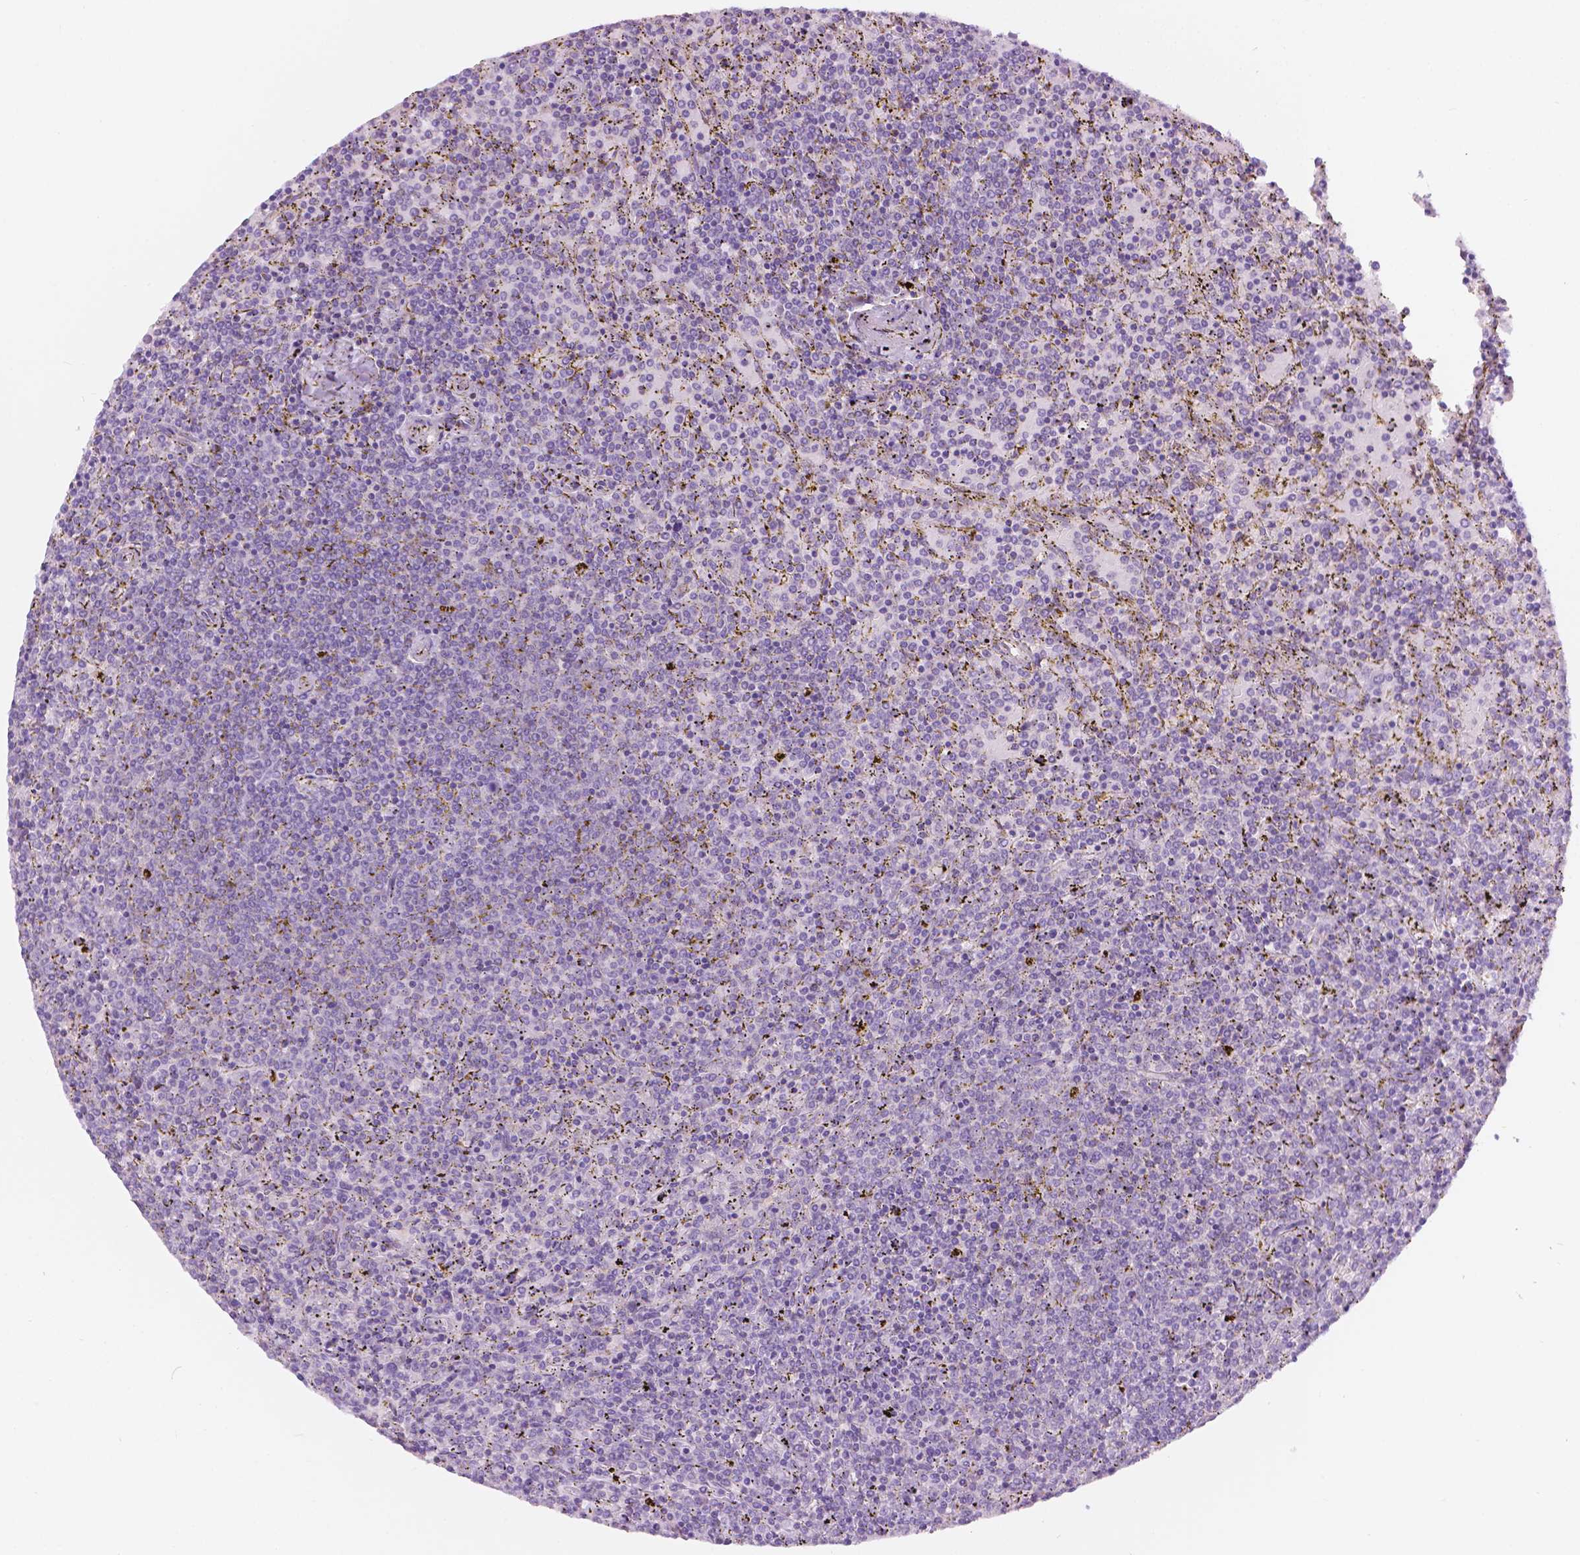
{"staining": {"intensity": "negative", "quantity": "none", "location": "none"}, "tissue": "lymphoma", "cell_type": "Tumor cells", "image_type": "cancer", "snomed": [{"axis": "morphology", "description": "Malignant lymphoma, non-Hodgkin's type, Low grade"}, {"axis": "topography", "description": "Spleen"}], "caption": "Protein analysis of lymphoma shows no significant expression in tumor cells.", "gene": "NOS1AP", "patient": {"sex": "female", "age": 77}}